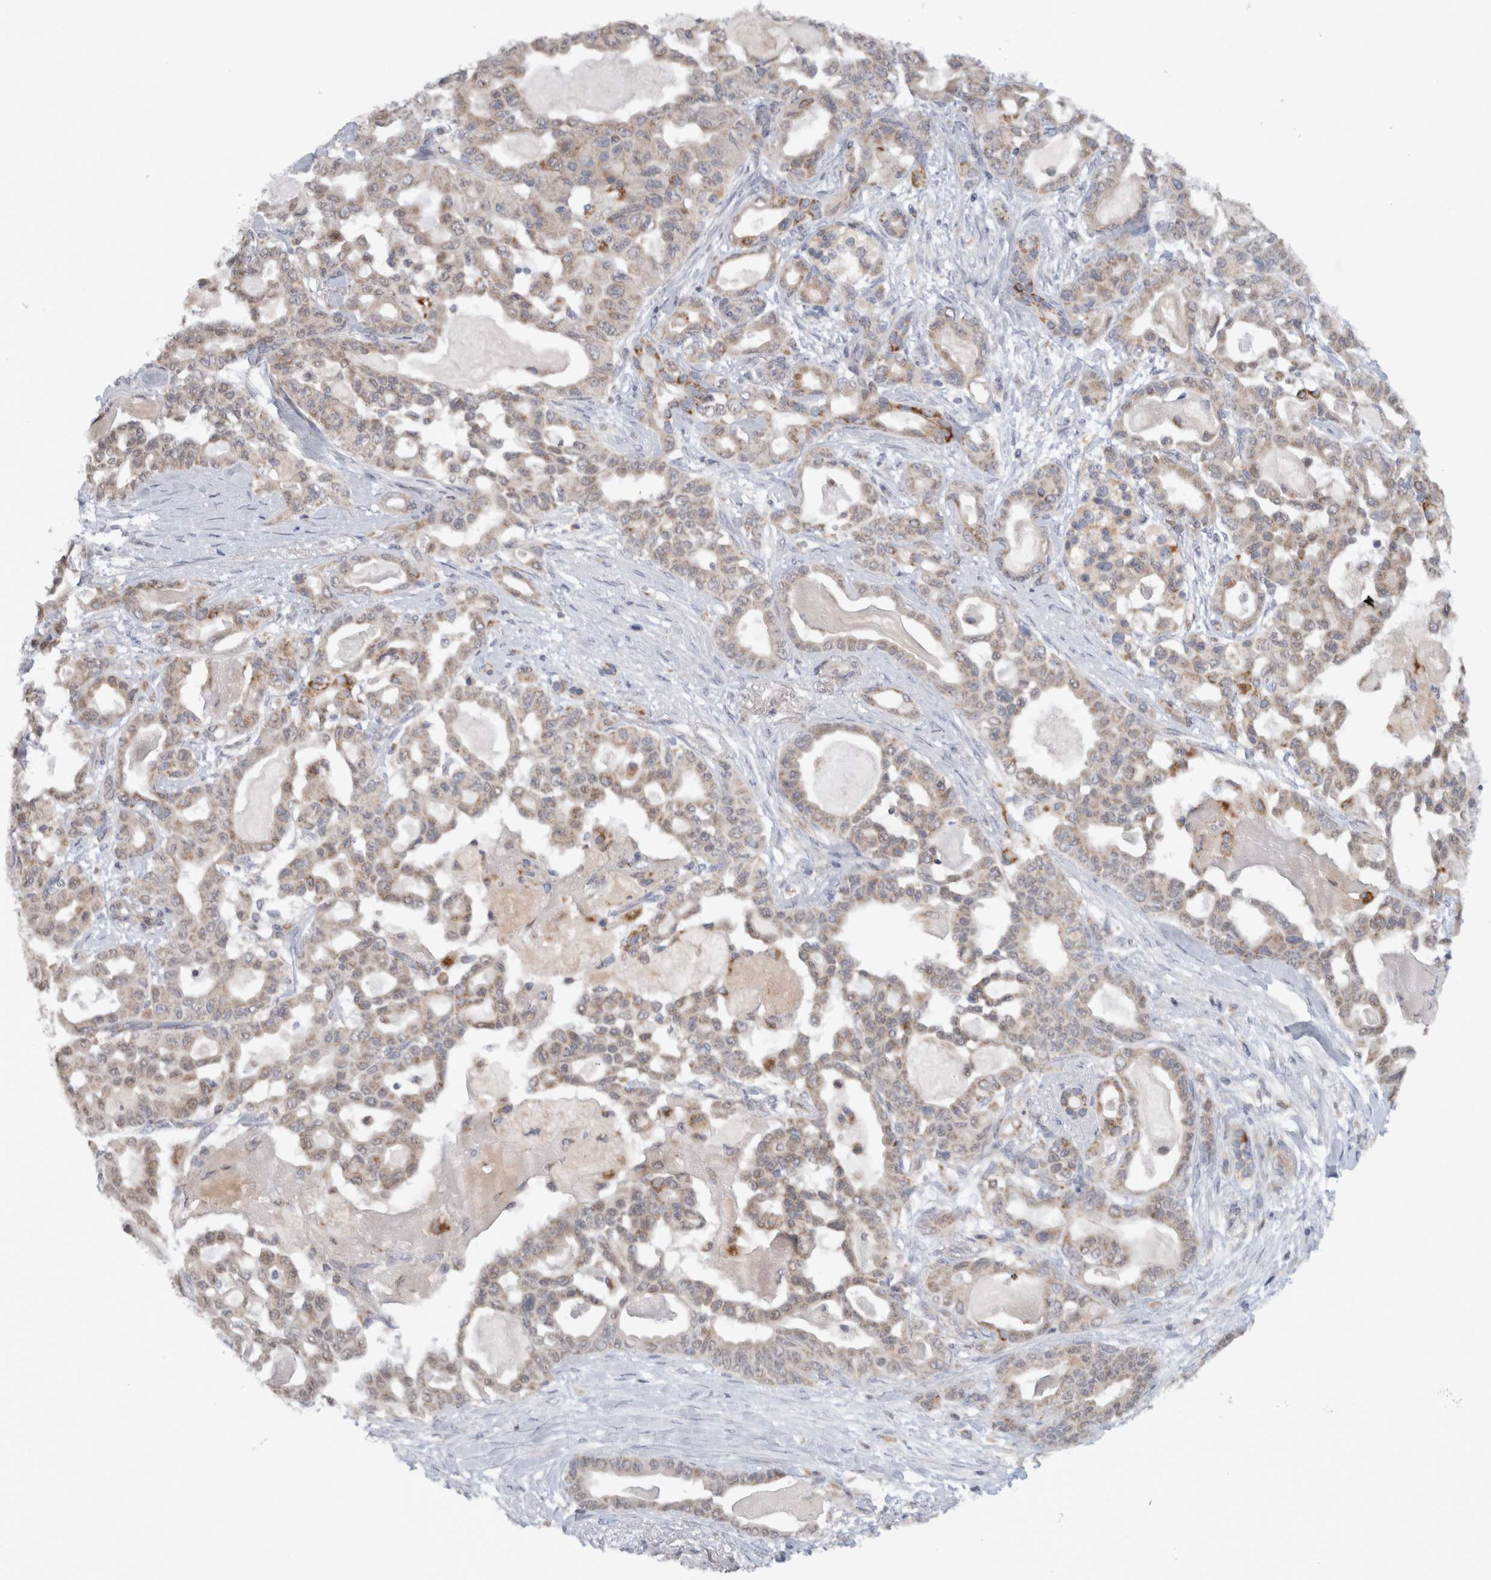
{"staining": {"intensity": "weak", "quantity": ">75%", "location": "cytoplasmic/membranous,nuclear"}, "tissue": "pancreatic cancer", "cell_type": "Tumor cells", "image_type": "cancer", "snomed": [{"axis": "morphology", "description": "Adenocarcinoma, NOS"}, {"axis": "topography", "description": "Pancreas"}], "caption": "Tumor cells exhibit low levels of weak cytoplasmic/membranous and nuclear staining in about >75% of cells in adenocarcinoma (pancreatic).", "gene": "RAB18", "patient": {"sex": "male", "age": 63}}